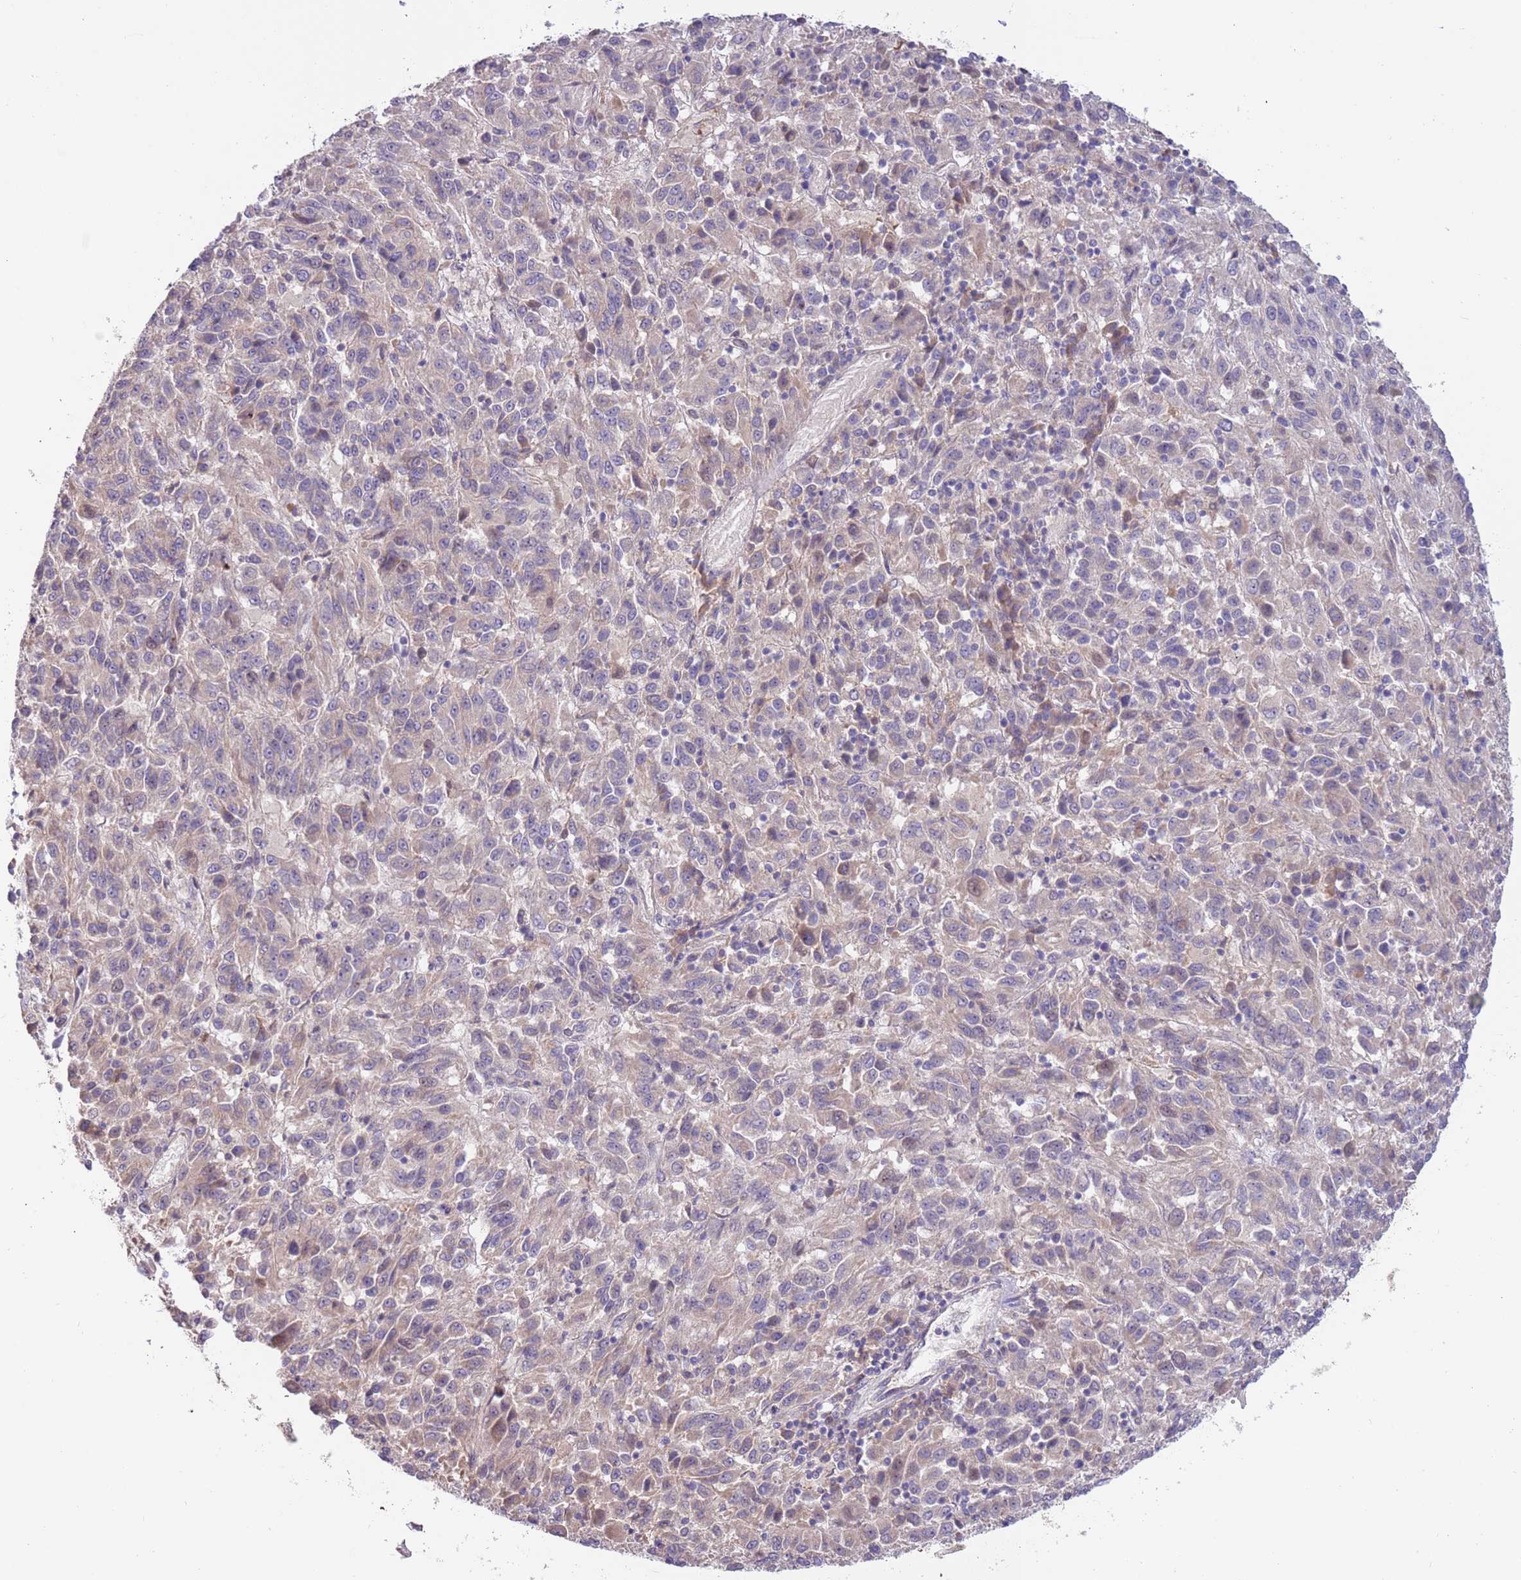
{"staining": {"intensity": "negative", "quantity": "none", "location": "none"}, "tissue": "melanoma", "cell_type": "Tumor cells", "image_type": "cancer", "snomed": [{"axis": "morphology", "description": "Malignant melanoma, Metastatic site"}, {"axis": "topography", "description": "Lung"}], "caption": "Immunohistochemical staining of human malignant melanoma (metastatic site) exhibits no significant expression in tumor cells. The staining is performed using DAB brown chromogen with nuclei counter-stained in using hematoxylin.", "gene": "CABYR", "patient": {"sex": "male", "age": 64}}